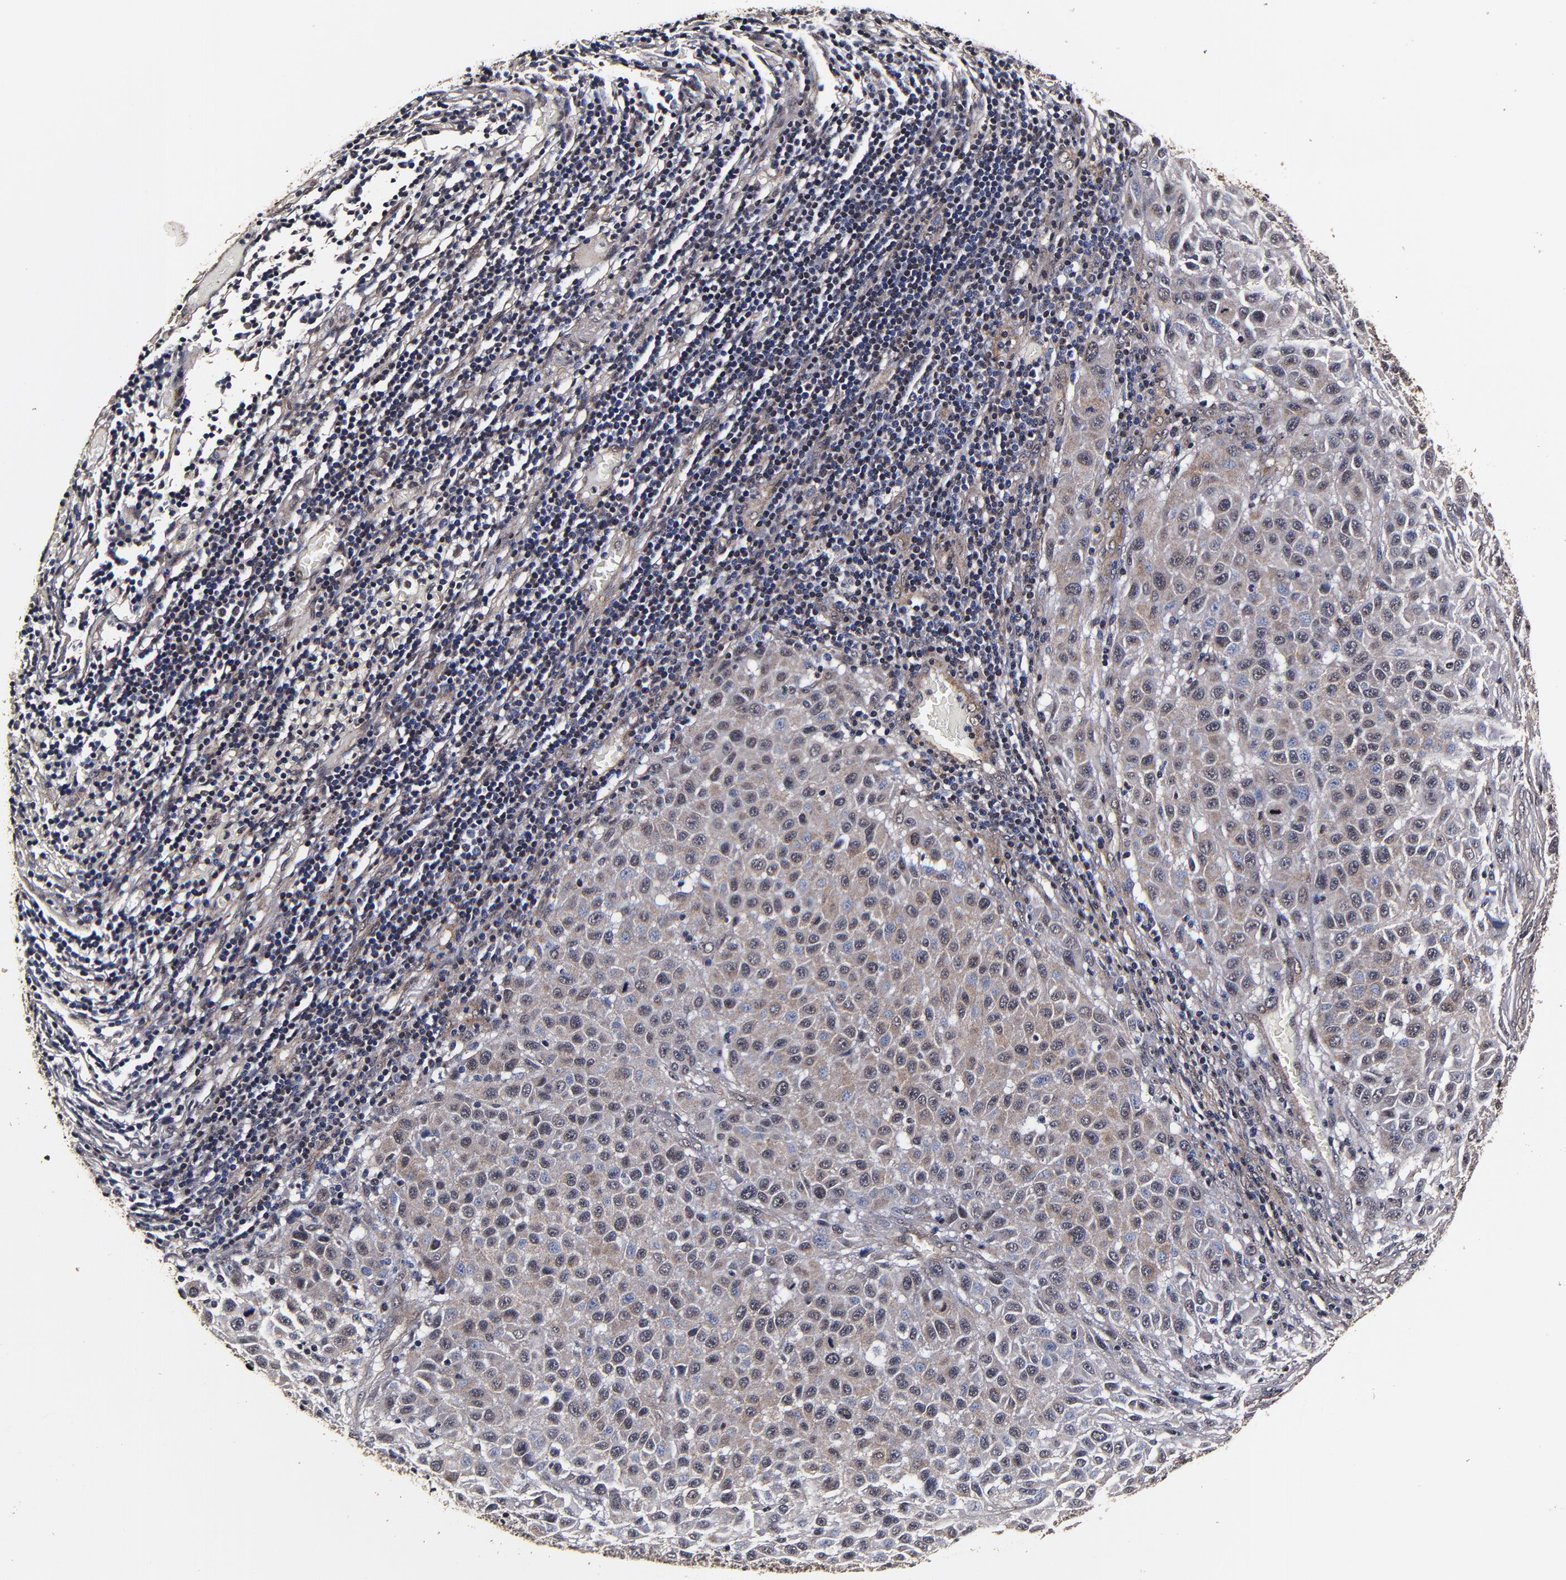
{"staining": {"intensity": "weak", "quantity": ">75%", "location": "cytoplasmic/membranous"}, "tissue": "melanoma", "cell_type": "Tumor cells", "image_type": "cancer", "snomed": [{"axis": "morphology", "description": "Malignant melanoma, Metastatic site"}, {"axis": "topography", "description": "Lymph node"}], "caption": "This photomicrograph reveals immunohistochemistry (IHC) staining of malignant melanoma (metastatic site), with low weak cytoplasmic/membranous expression in about >75% of tumor cells.", "gene": "MMP15", "patient": {"sex": "male", "age": 61}}